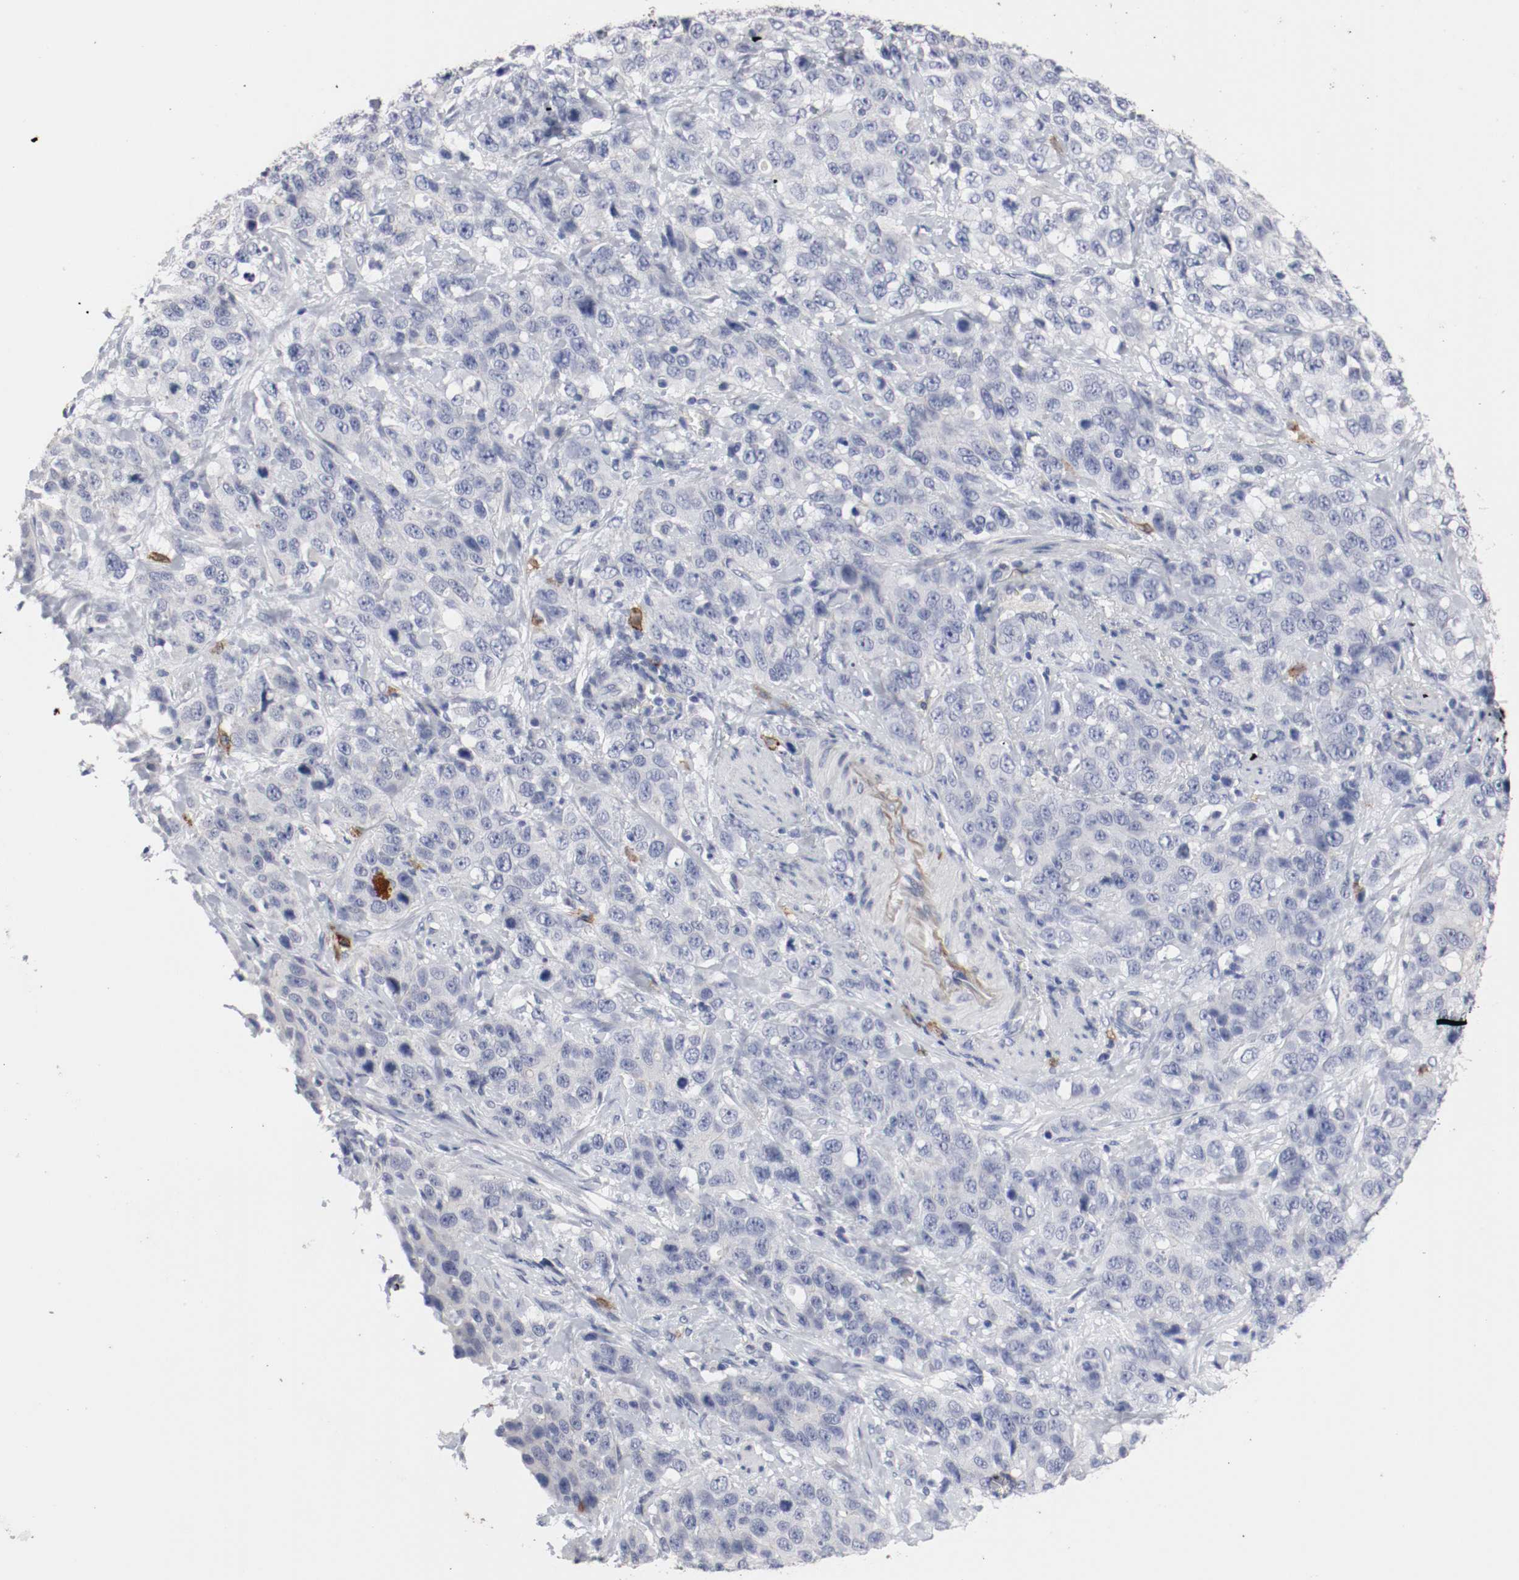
{"staining": {"intensity": "negative", "quantity": "none", "location": "none"}, "tissue": "stomach cancer", "cell_type": "Tumor cells", "image_type": "cancer", "snomed": [{"axis": "morphology", "description": "Normal tissue, NOS"}, {"axis": "morphology", "description": "Adenocarcinoma, NOS"}, {"axis": "topography", "description": "Stomach"}], "caption": "The histopathology image exhibits no staining of tumor cells in adenocarcinoma (stomach).", "gene": "KIT", "patient": {"sex": "male", "age": 48}}